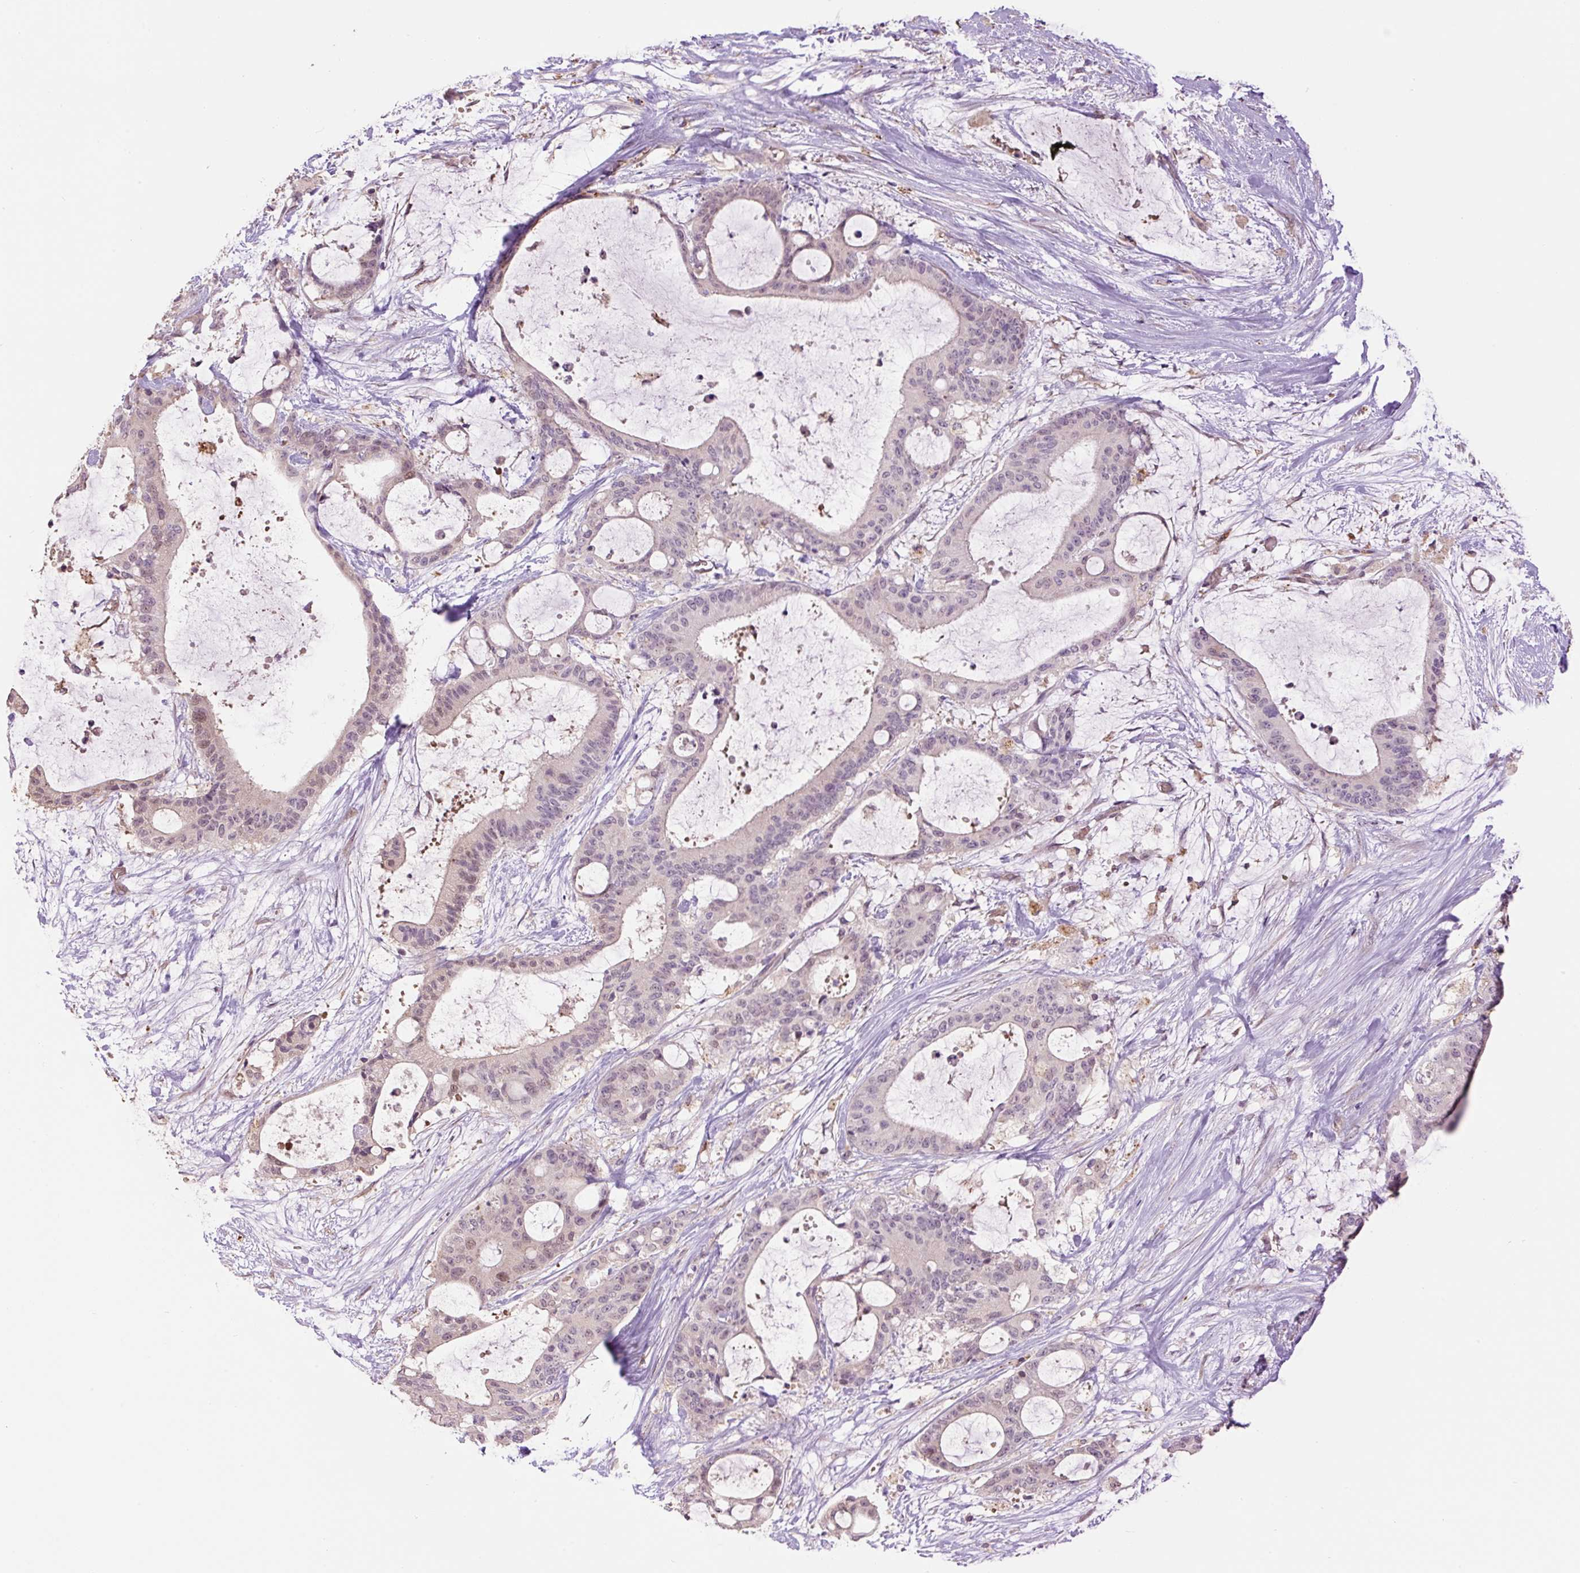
{"staining": {"intensity": "negative", "quantity": "none", "location": "none"}, "tissue": "liver cancer", "cell_type": "Tumor cells", "image_type": "cancer", "snomed": [{"axis": "morphology", "description": "Normal tissue, NOS"}, {"axis": "morphology", "description": "Cholangiocarcinoma"}, {"axis": "topography", "description": "Liver"}, {"axis": "topography", "description": "Peripheral nerve tissue"}], "caption": "This photomicrograph is of liver cancer stained with immunohistochemistry to label a protein in brown with the nuclei are counter-stained blue. There is no expression in tumor cells.", "gene": "HABP4", "patient": {"sex": "female", "age": 73}}